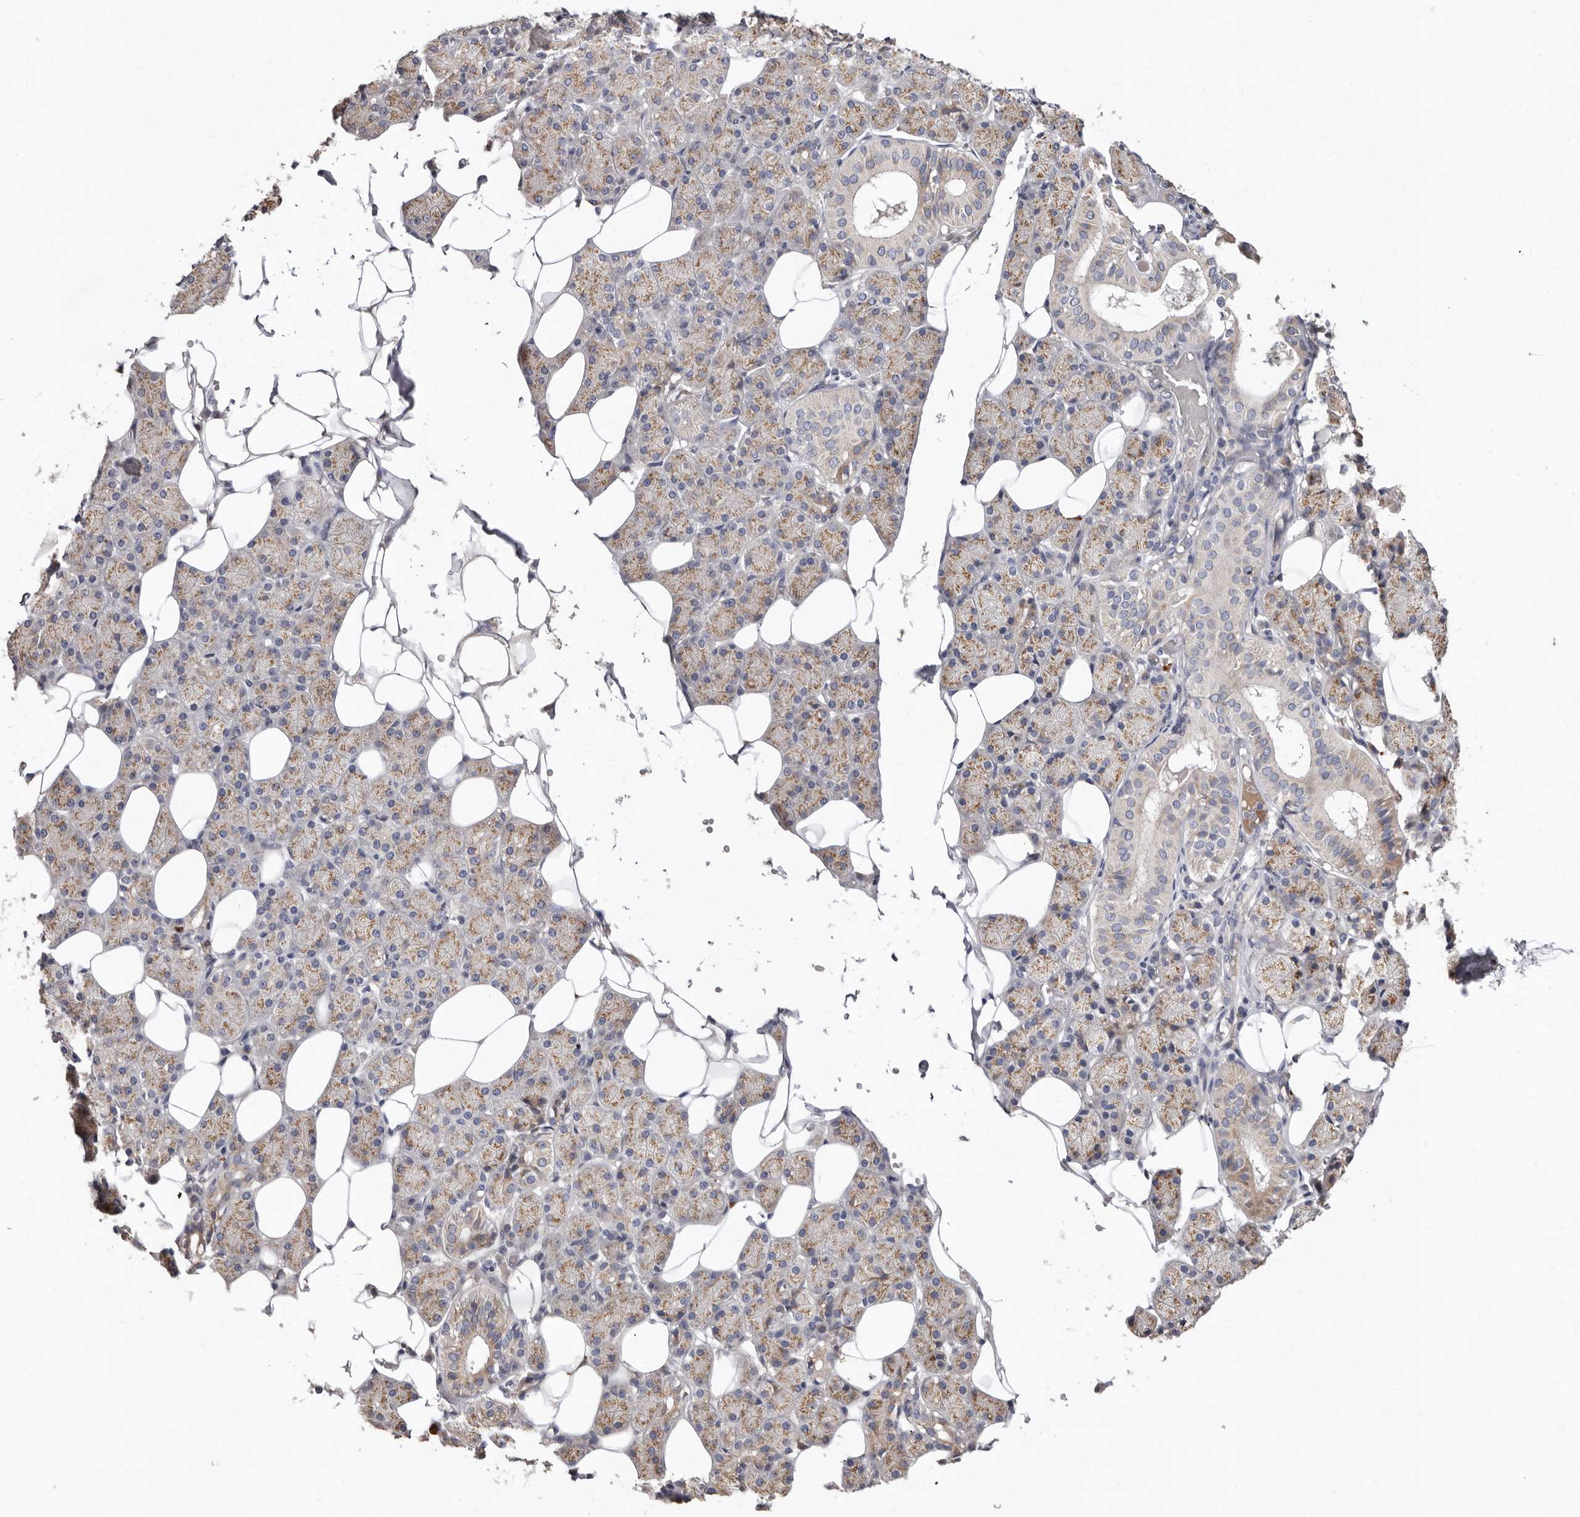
{"staining": {"intensity": "moderate", "quantity": "25%-75%", "location": "cytoplasmic/membranous"}, "tissue": "salivary gland", "cell_type": "Glandular cells", "image_type": "normal", "snomed": [{"axis": "morphology", "description": "Normal tissue, NOS"}, {"axis": "topography", "description": "Salivary gland"}], "caption": "IHC staining of normal salivary gland, which demonstrates medium levels of moderate cytoplasmic/membranous positivity in approximately 25%-75% of glandular cells indicating moderate cytoplasmic/membranous protein expression. The staining was performed using DAB (brown) for protein detection and nuclei were counterstained in hematoxylin (blue).", "gene": "ASIC5", "patient": {"sex": "female", "age": 33}}